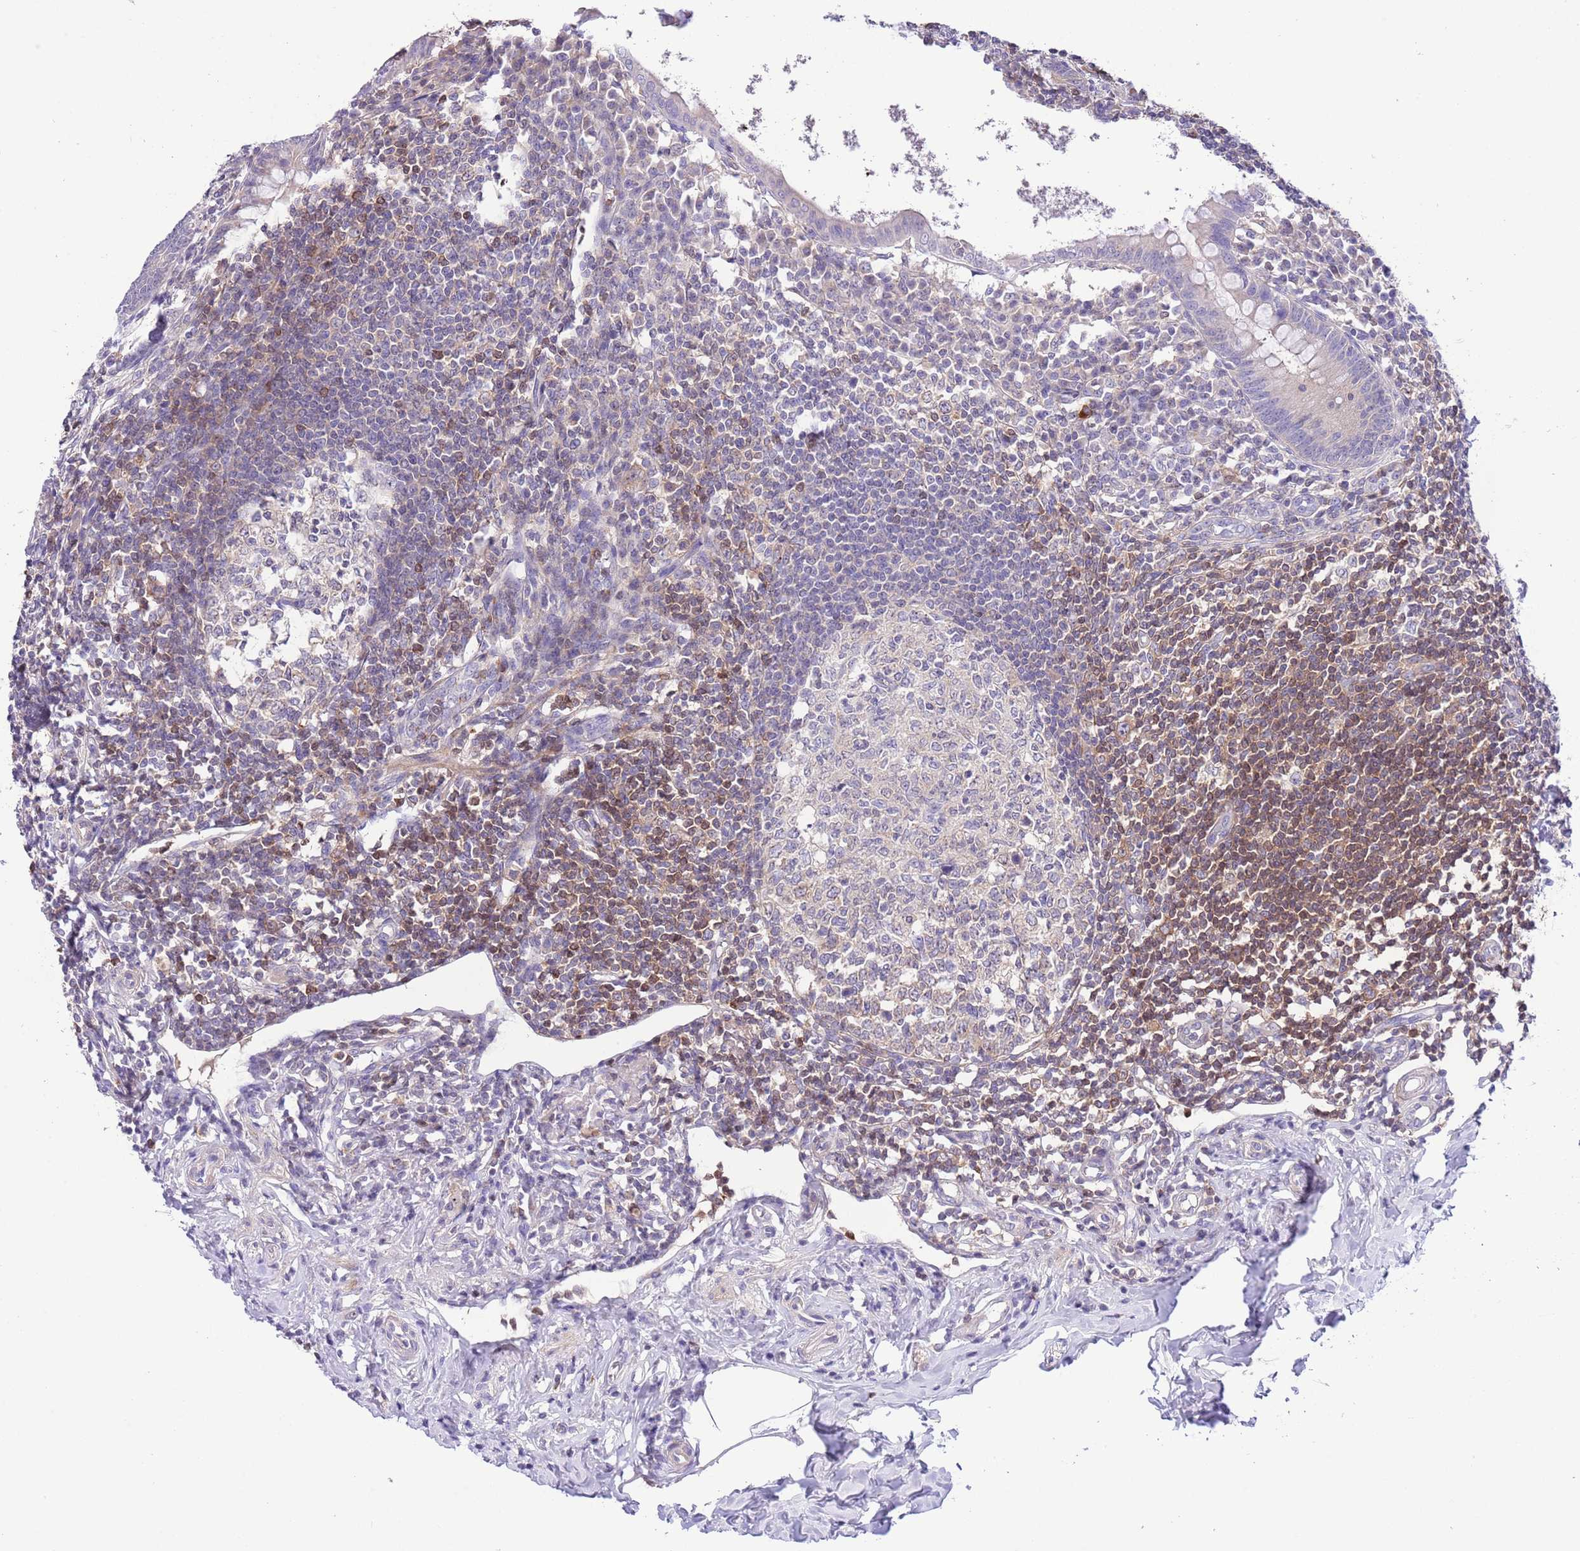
{"staining": {"intensity": "weak", "quantity": "<25%", "location": "cytoplasmic/membranous"}, "tissue": "appendix", "cell_type": "Glandular cells", "image_type": "normal", "snomed": [{"axis": "morphology", "description": "Normal tissue, NOS"}, {"axis": "topography", "description": "Appendix"}], "caption": "Glandular cells show no significant expression in normal appendix. (Immunohistochemistry (ihc), brightfield microscopy, high magnification).", "gene": "PRR32", "patient": {"sex": "female", "age": 33}}